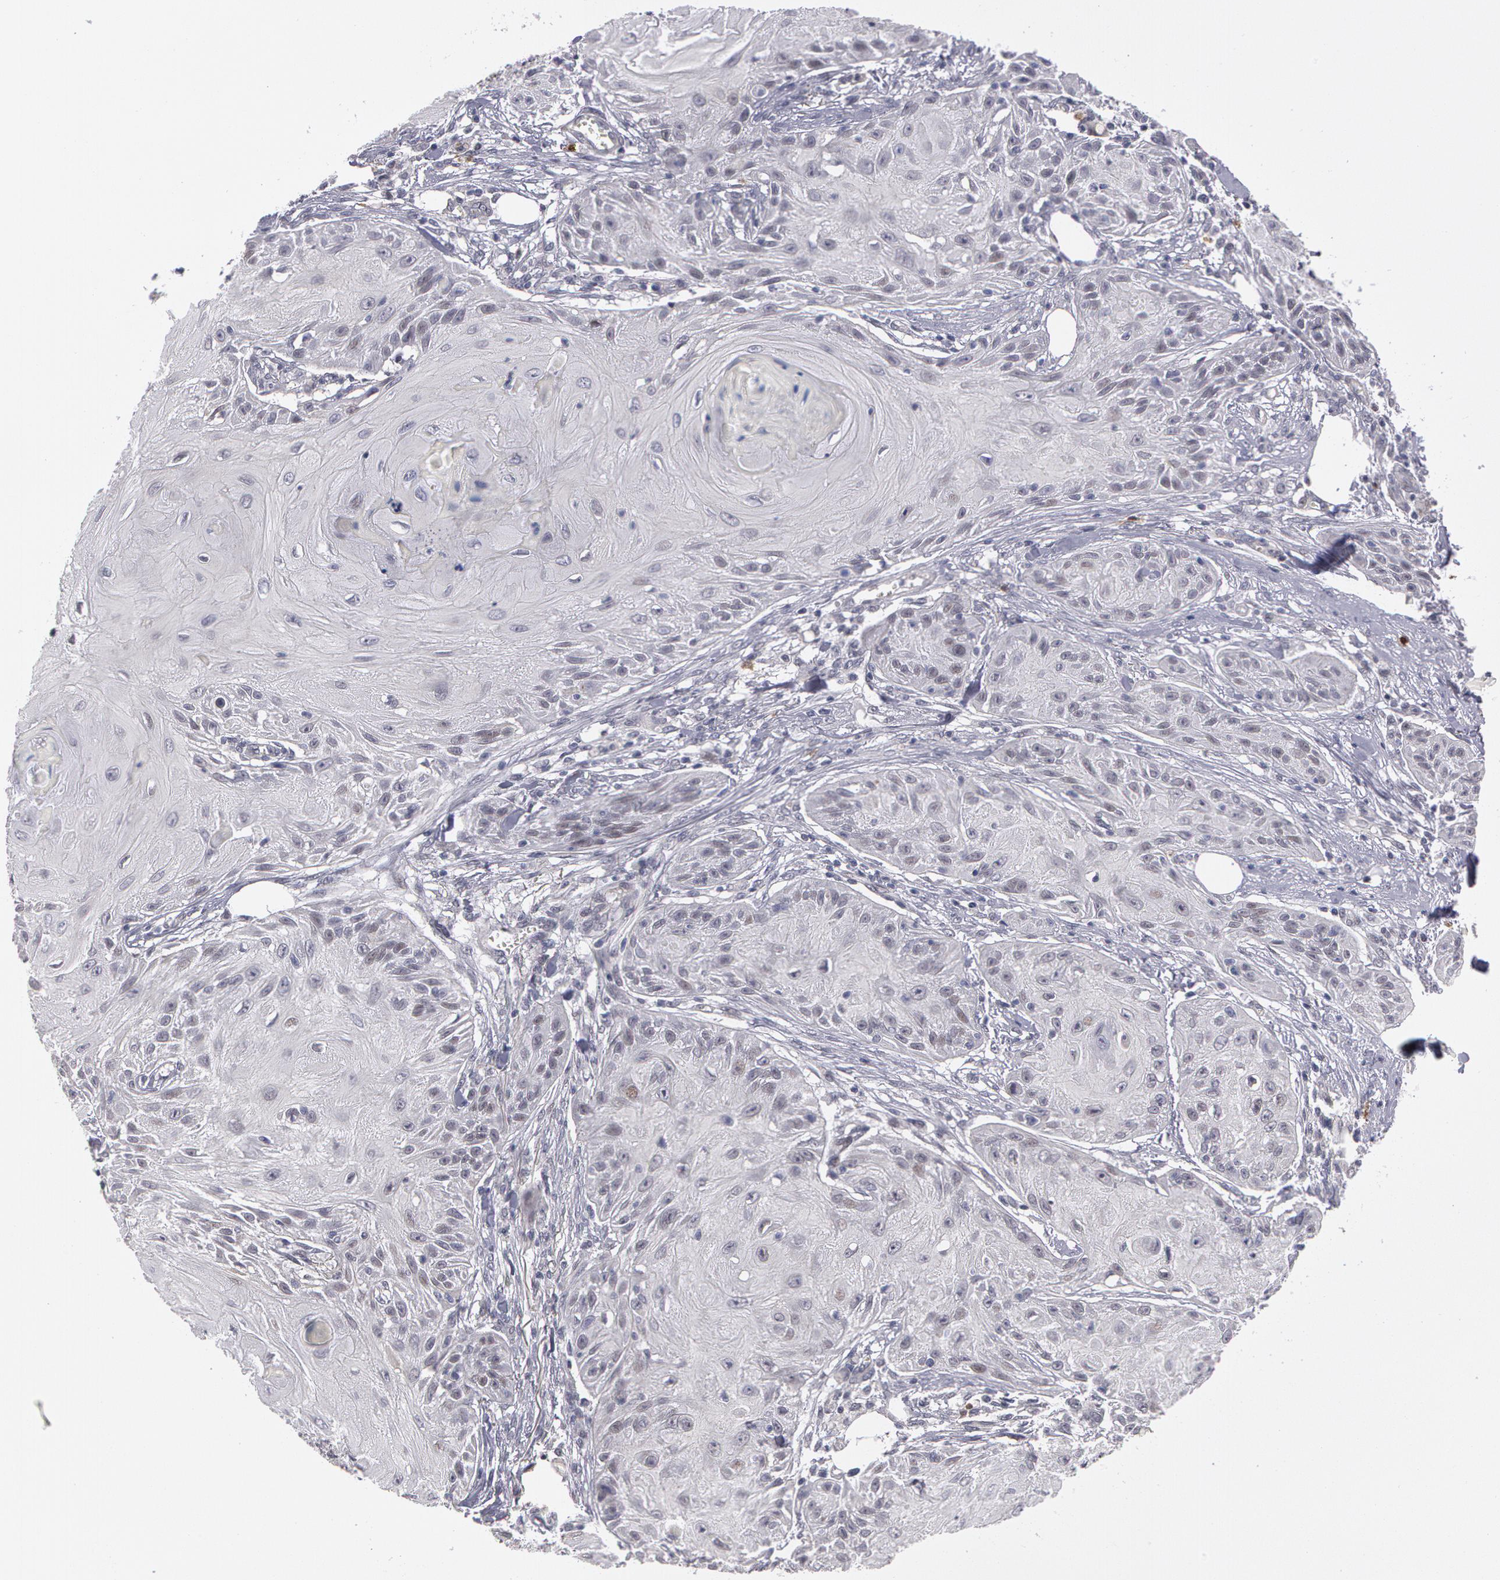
{"staining": {"intensity": "negative", "quantity": "none", "location": "none"}, "tissue": "skin cancer", "cell_type": "Tumor cells", "image_type": "cancer", "snomed": [{"axis": "morphology", "description": "Squamous cell carcinoma, NOS"}, {"axis": "topography", "description": "Skin"}], "caption": "High power microscopy histopathology image of an immunohistochemistry photomicrograph of skin cancer (squamous cell carcinoma), revealing no significant positivity in tumor cells.", "gene": "PRICKLE1", "patient": {"sex": "female", "age": 88}}